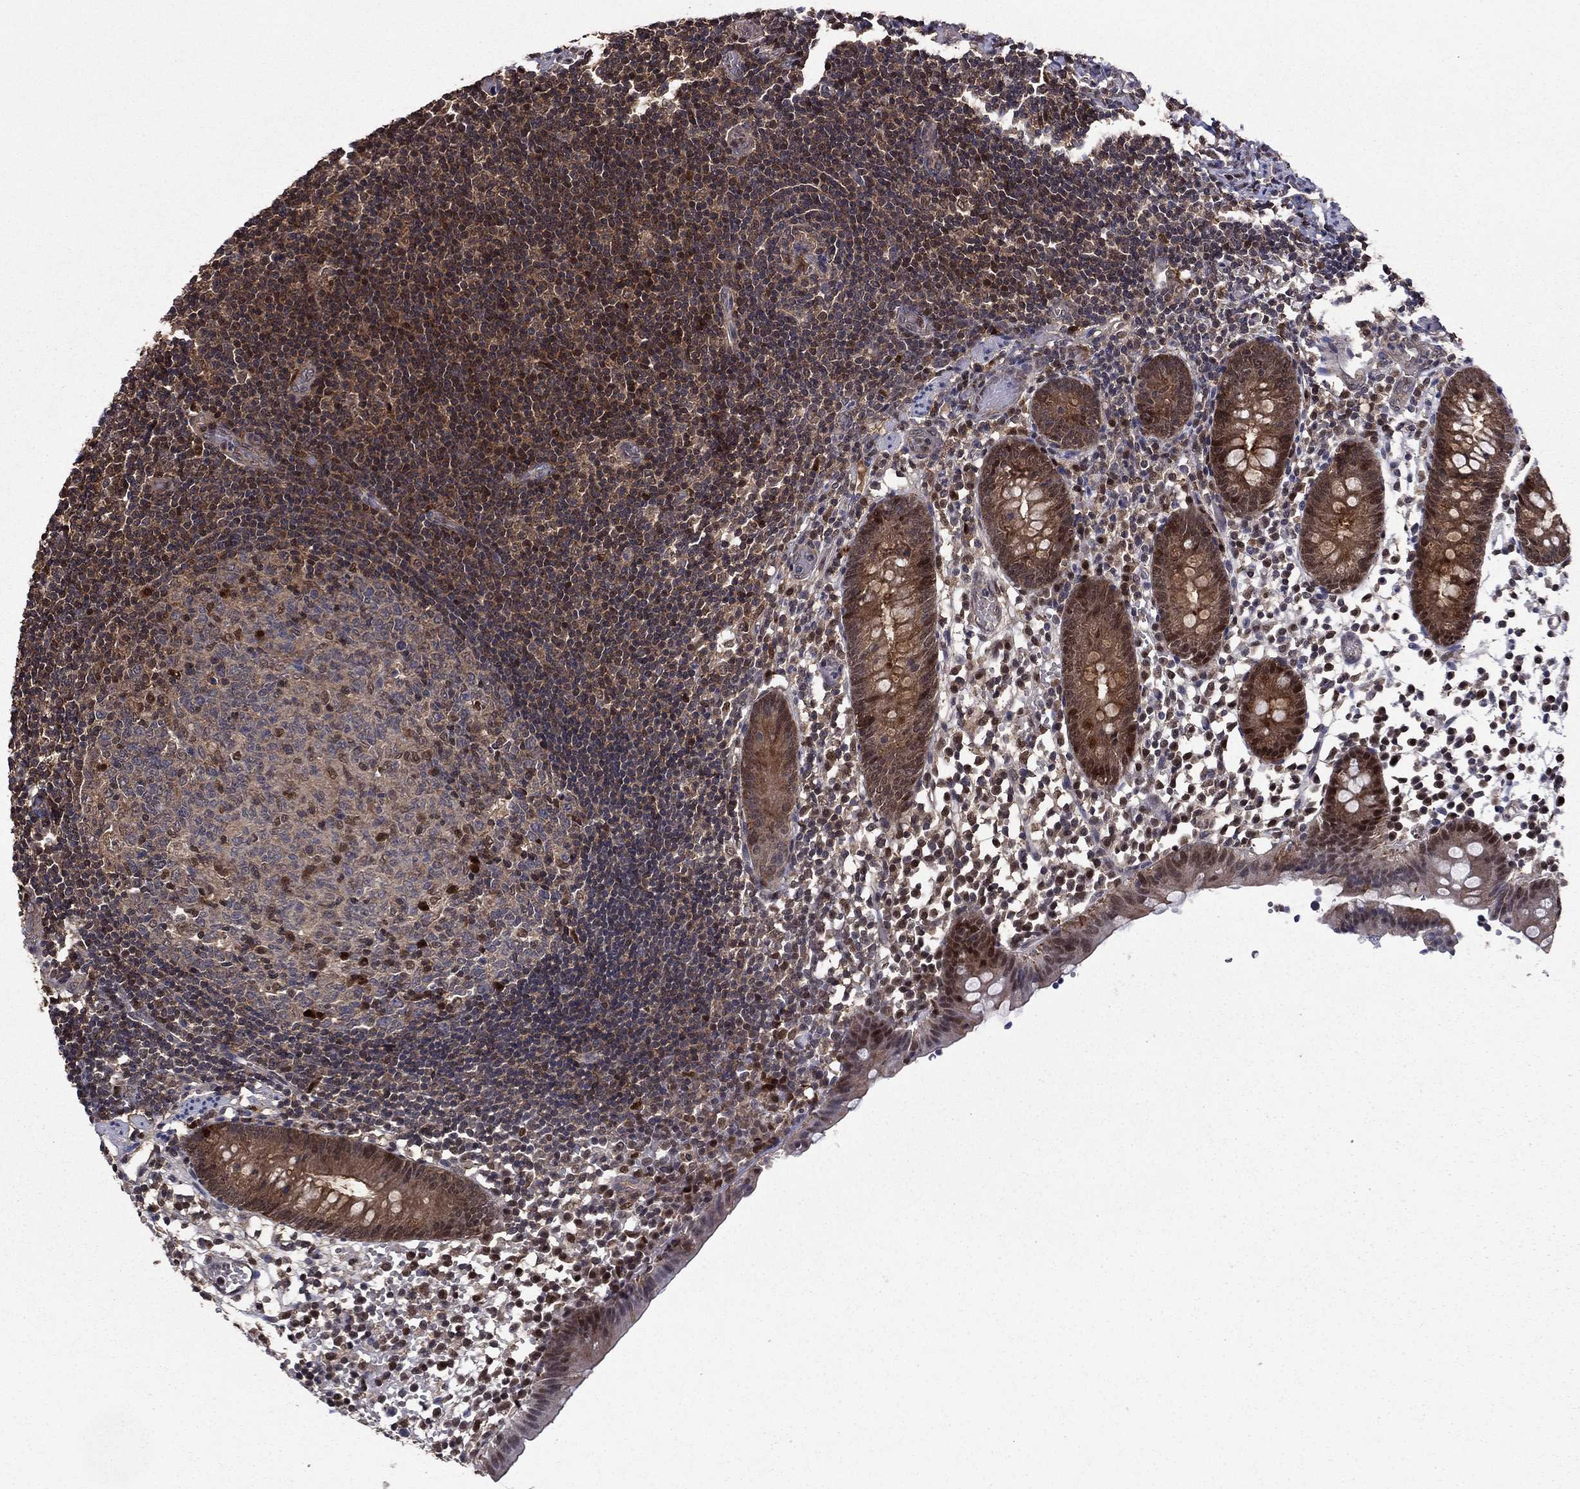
{"staining": {"intensity": "strong", "quantity": "<25%", "location": "nuclear"}, "tissue": "appendix", "cell_type": "Glandular cells", "image_type": "normal", "snomed": [{"axis": "morphology", "description": "Normal tissue, NOS"}, {"axis": "topography", "description": "Appendix"}], "caption": "A brown stain highlights strong nuclear expression of a protein in glandular cells of benign appendix.", "gene": "APPBP2", "patient": {"sex": "female", "age": 40}}